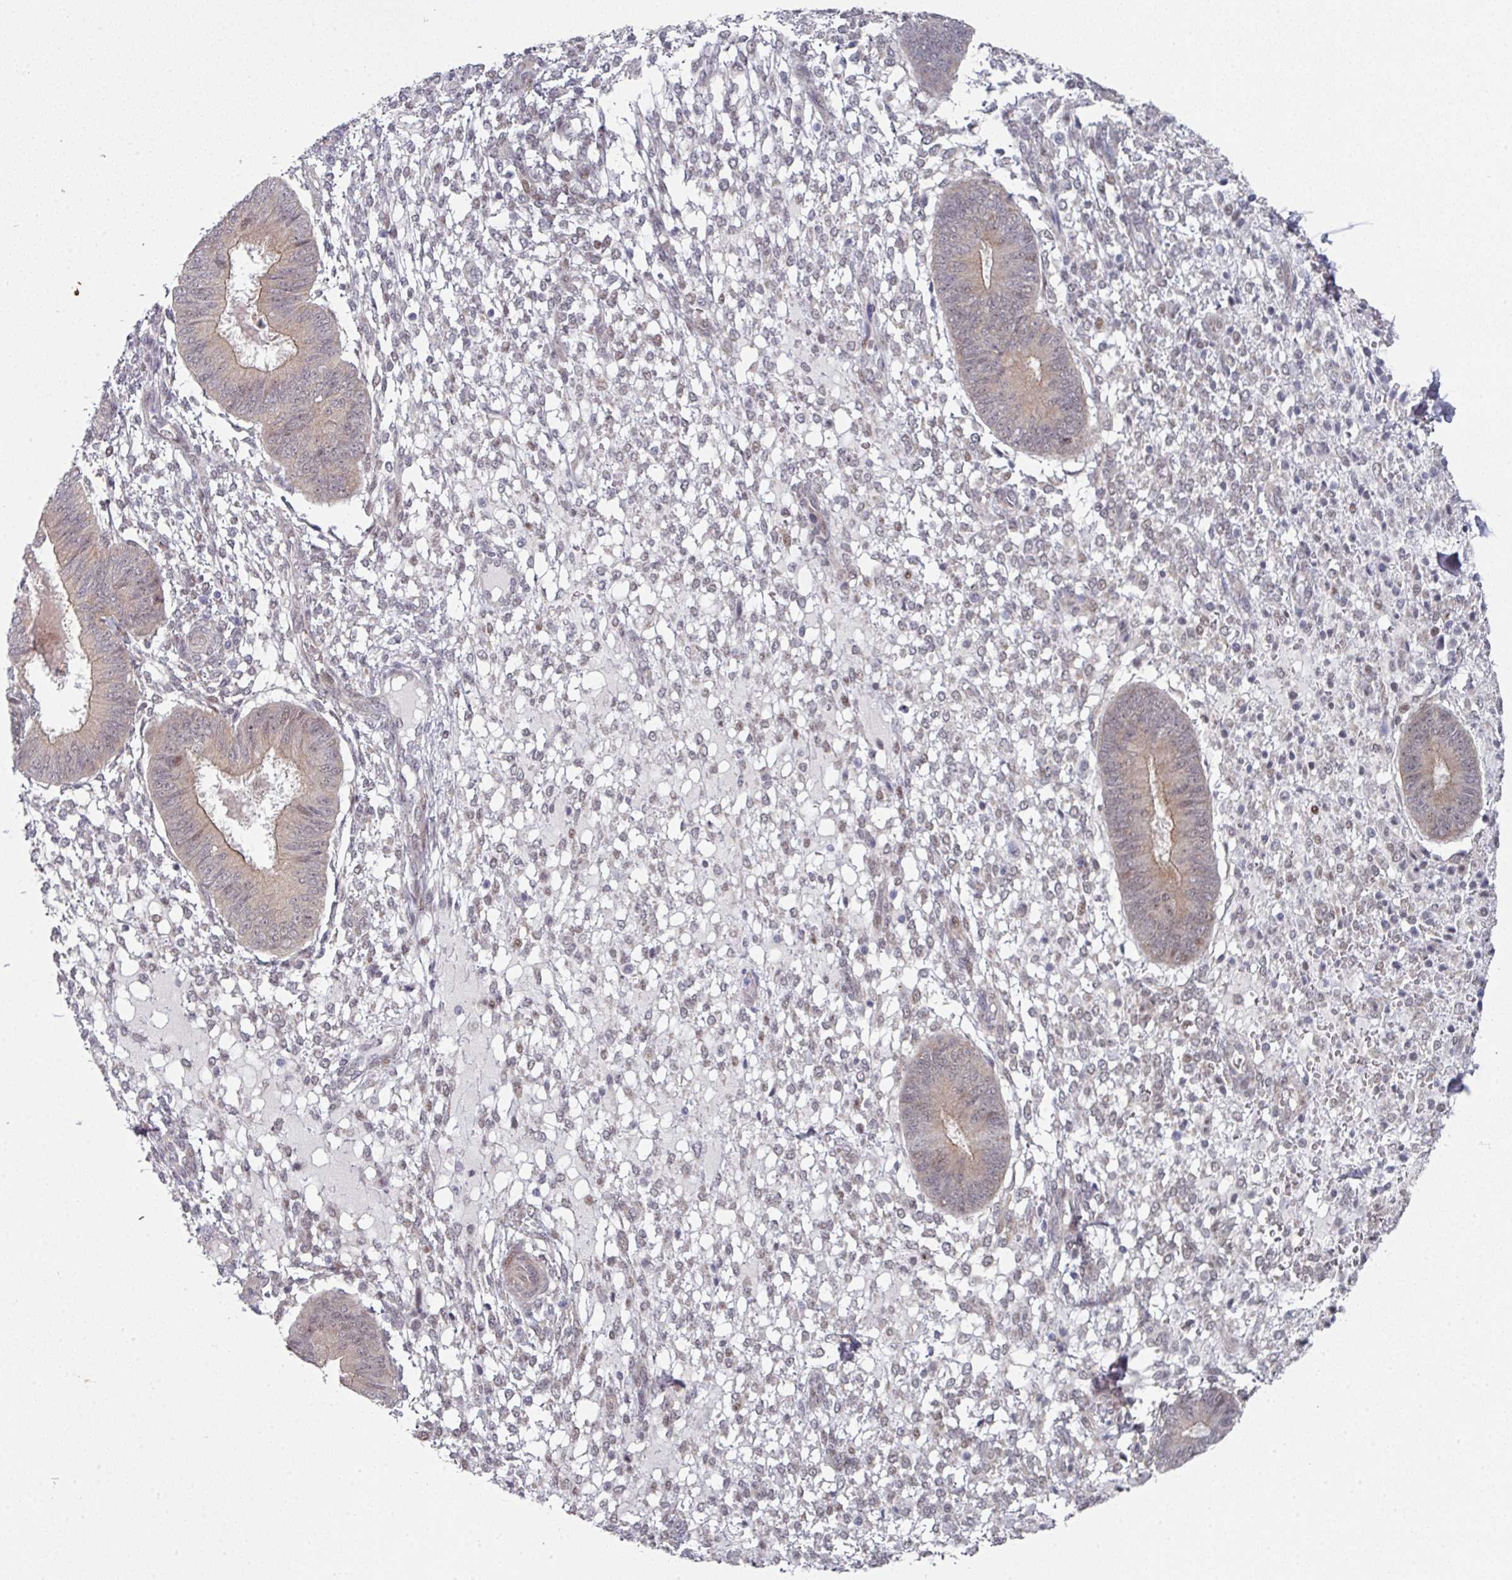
{"staining": {"intensity": "negative", "quantity": "none", "location": "none"}, "tissue": "endometrium", "cell_type": "Cells in endometrial stroma", "image_type": "normal", "snomed": [{"axis": "morphology", "description": "Normal tissue, NOS"}, {"axis": "topography", "description": "Endometrium"}], "caption": "DAB immunohistochemical staining of benign endometrium reveals no significant positivity in cells in endometrial stroma. The staining is performed using DAB brown chromogen with nuclei counter-stained in using hematoxylin.", "gene": "TMCC1", "patient": {"sex": "female", "age": 49}}